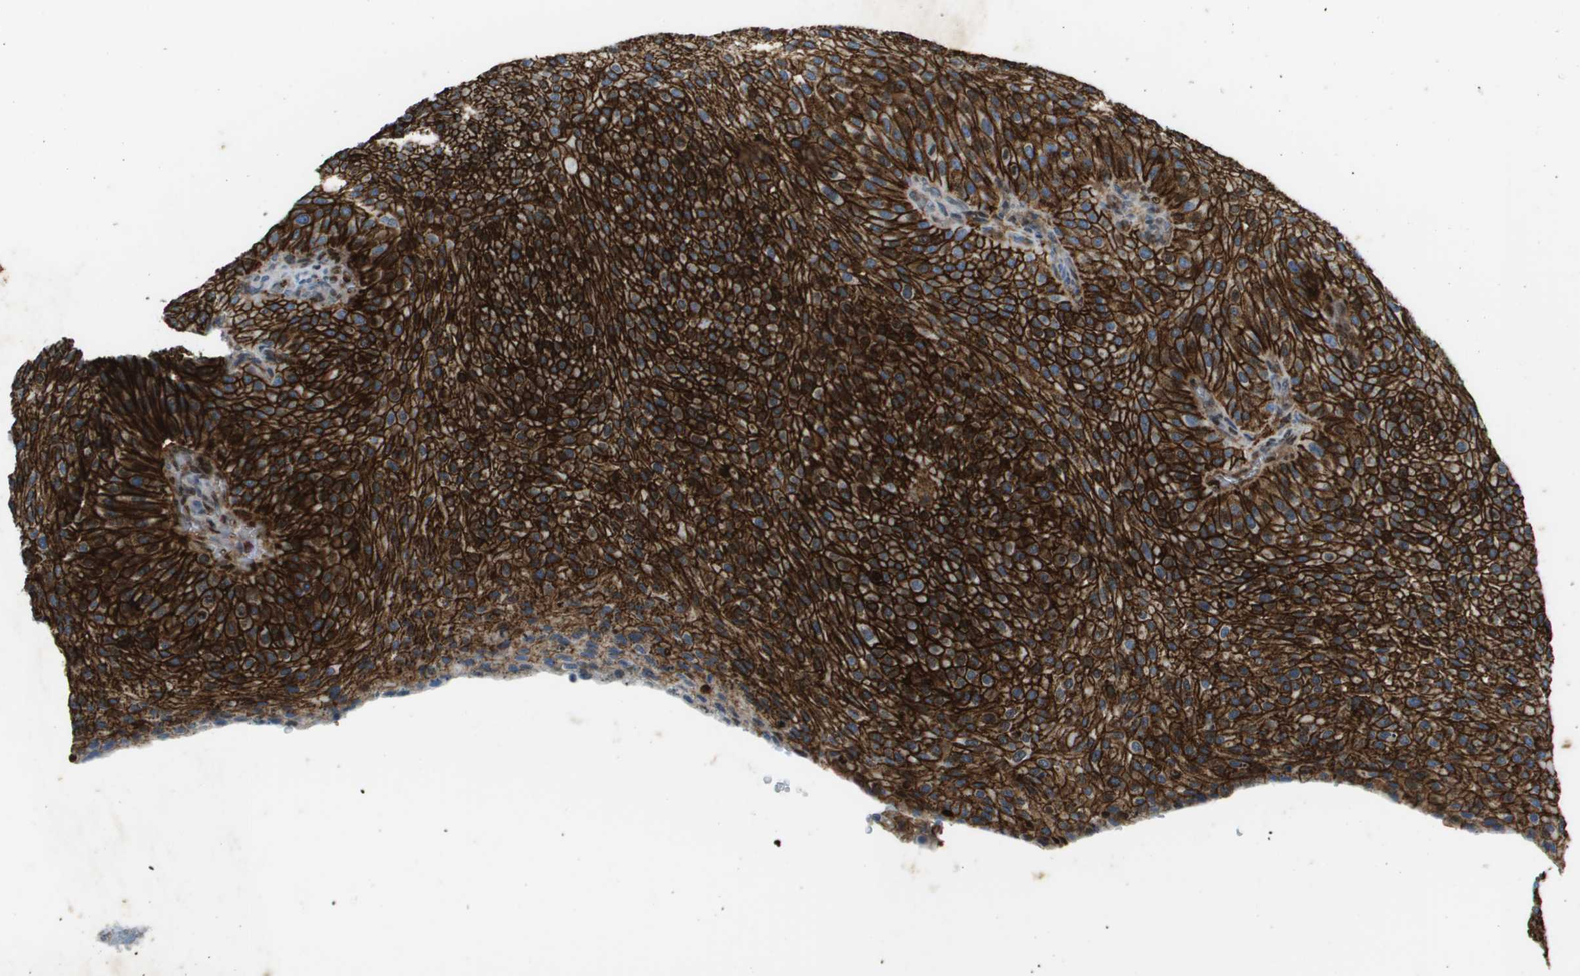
{"staining": {"intensity": "strong", "quantity": ">75%", "location": "cytoplasmic/membranous"}, "tissue": "urothelial cancer", "cell_type": "Tumor cells", "image_type": "cancer", "snomed": [{"axis": "morphology", "description": "Urothelial carcinoma, Low grade"}, {"axis": "topography", "description": "Smooth muscle"}, {"axis": "topography", "description": "Urinary bladder"}], "caption": "Immunohistochemistry staining of urothelial carcinoma (low-grade), which demonstrates high levels of strong cytoplasmic/membranous expression in about >75% of tumor cells indicating strong cytoplasmic/membranous protein positivity. The staining was performed using DAB (3,3'-diaminobenzidine) (brown) for protein detection and nuclei were counterstained in hematoxylin (blue).", "gene": "SDC1", "patient": {"sex": "male", "age": 60}}